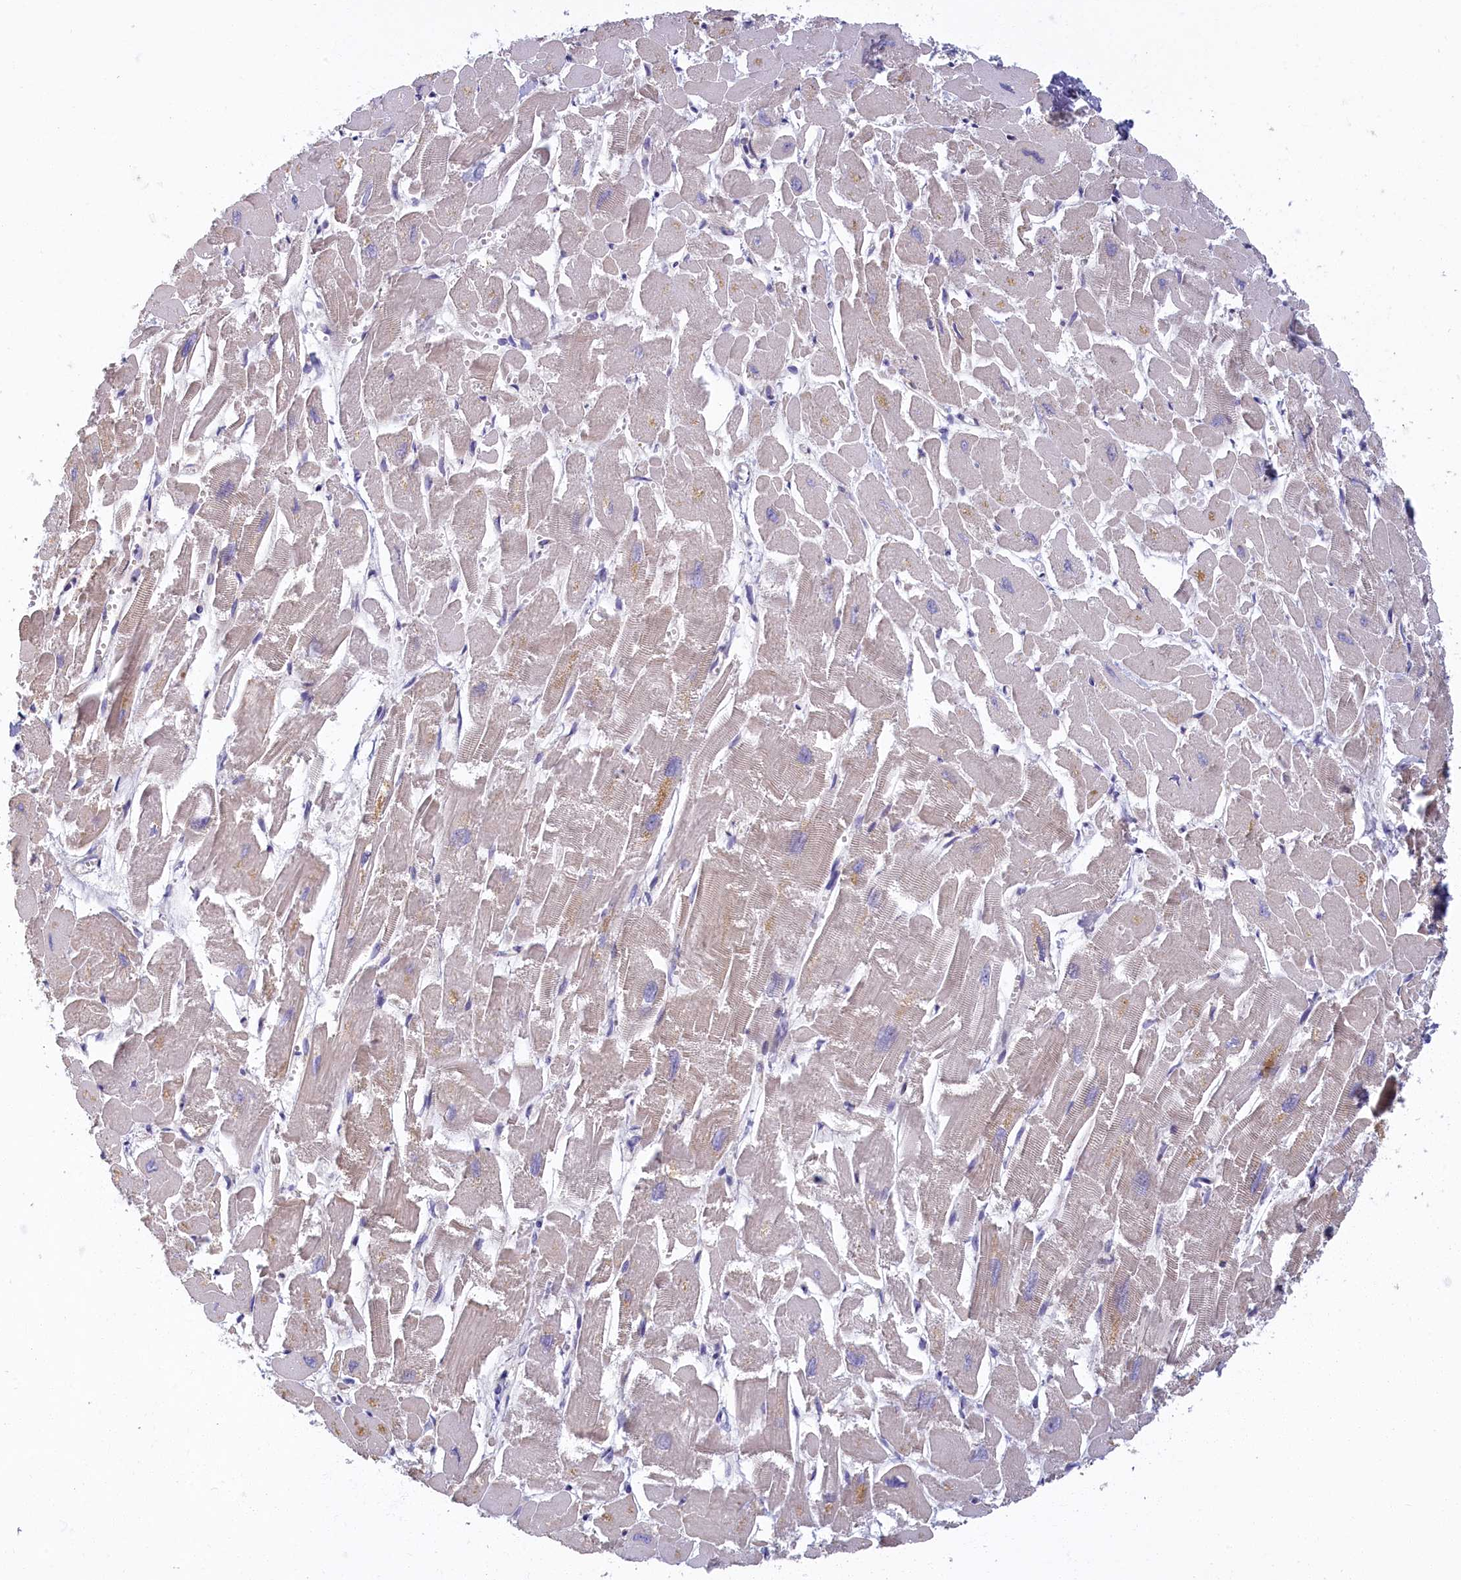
{"staining": {"intensity": "negative", "quantity": "none", "location": "none"}, "tissue": "heart muscle", "cell_type": "Cardiomyocytes", "image_type": "normal", "snomed": [{"axis": "morphology", "description": "Normal tissue, NOS"}, {"axis": "topography", "description": "Heart"}], "caption": "This is an immunohistochemistry (IHC) micrograph of benign human heart muscle. There is no staining in cardiomyocytes.", "gene": "NOL10", "patient": {"sex": "male", "age": 54}}